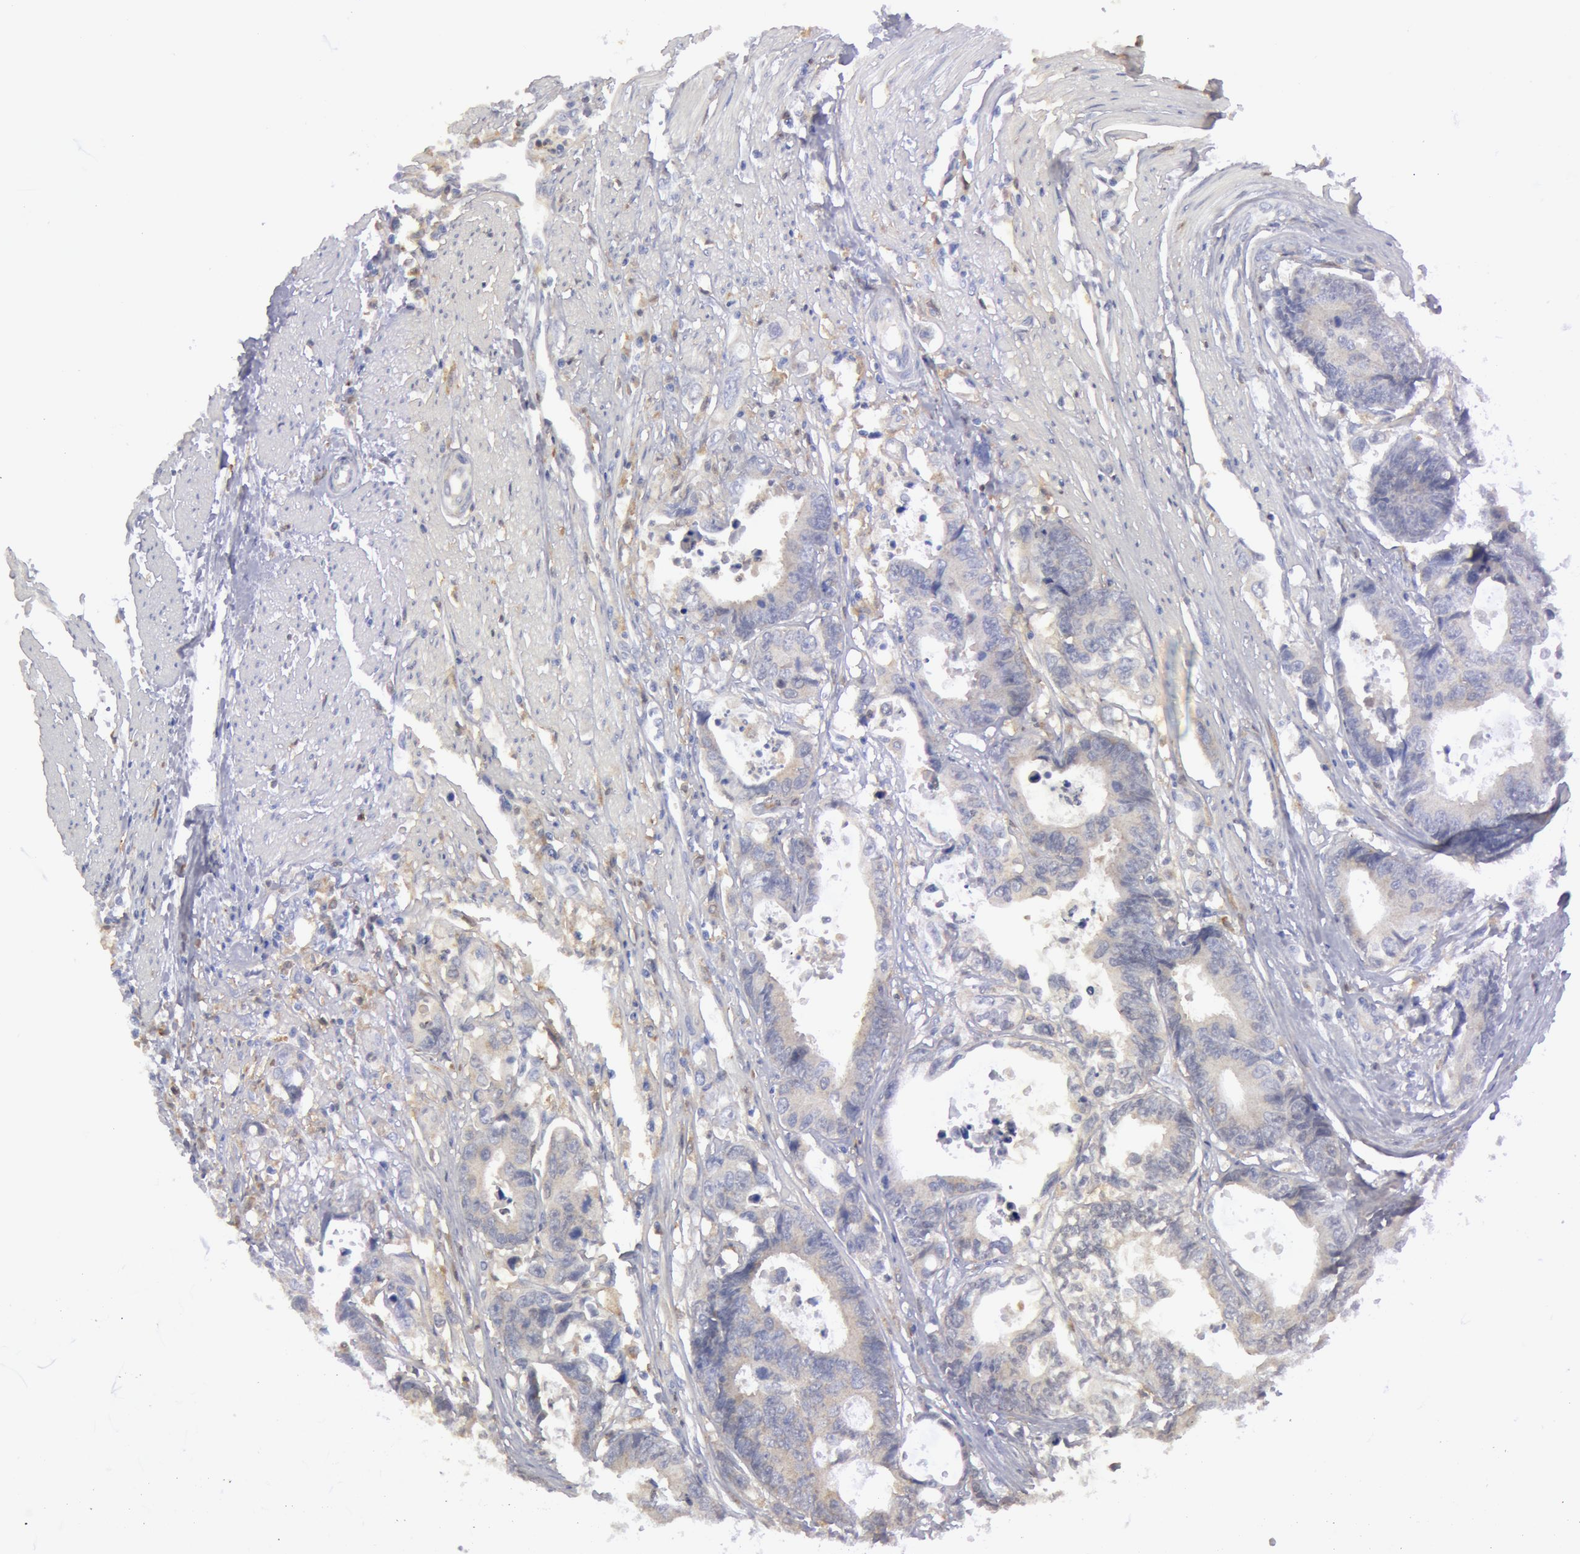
{"staining": {"intensity": "weak", "quantity": ">75%", "location": "cytoplasmic/membranous"}, "tissue": "colorectal cancer", "cell_type": "Tumor cells", "image_type": "cancer", "snomed": [{"axis": "morphology", "description": "Adenocarcinoma, NOS"}, {"axis": "topography", "description": "Rectum"}], "caption": "A micrograph of human colorectal adenocarcinoma stained for a protein reveals weak cytoplasmic/membranous brown staining in tumor cells.", "gene": "SYK", "patient": {"sex": "female", "age": 98}}